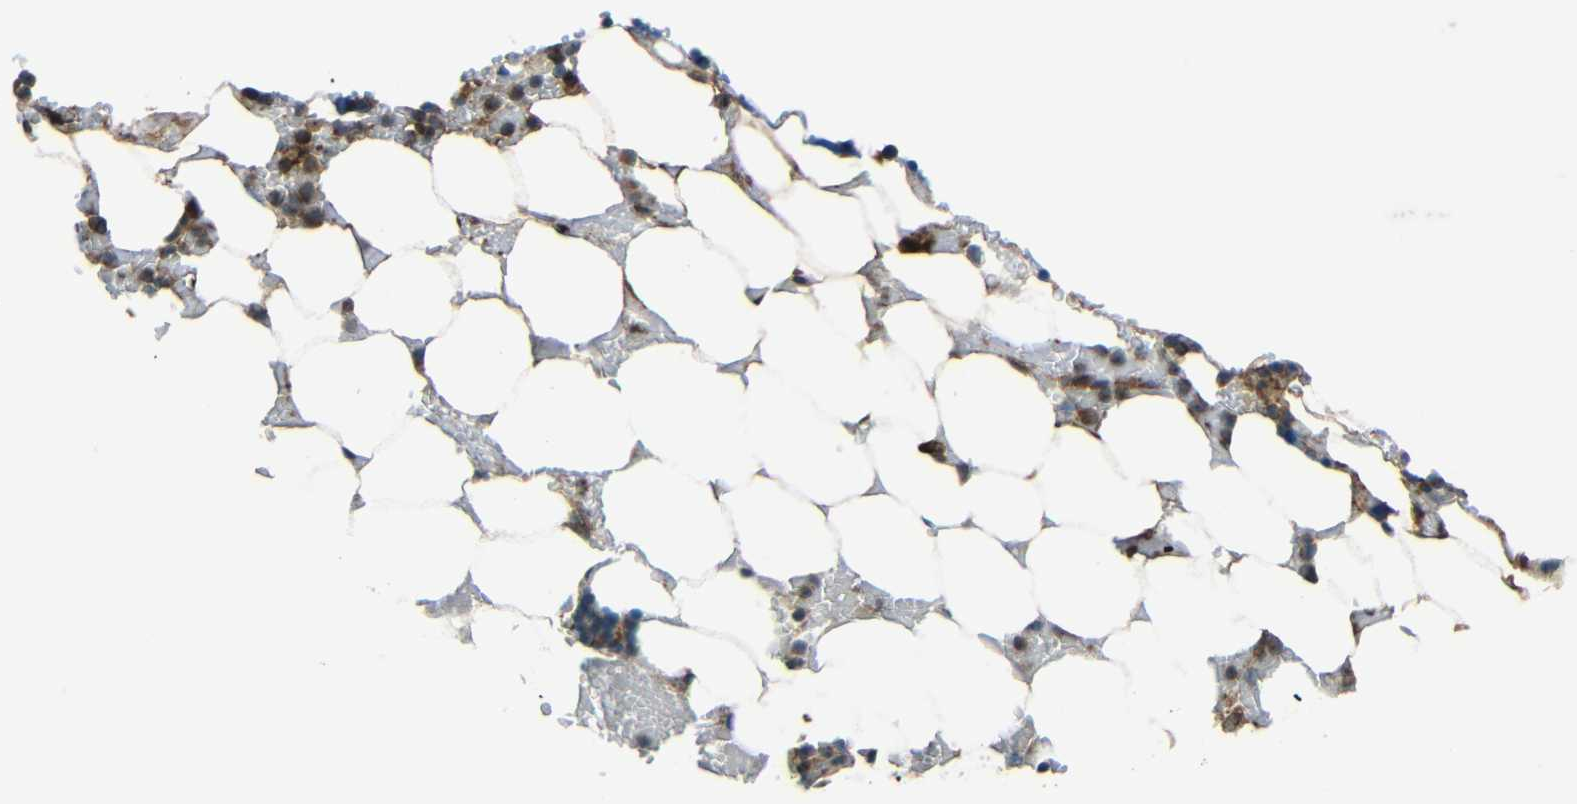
{"staining": {"intensity": "moderate", "quantity": ">75%", "location": "cytoplasmic/membranous"}, "tissue": "bone marrow", "cell_type": "Hematopoietic cells", "image_type": "normal", "snomed": [{"axis": "morphology", "description": "Normal tissue, NOS"}, {"axis": "topography", "description": "Bone marrow"}], "caption": "Moderate cytoplasmic/membranous protein expression is identified in approximately >75% of hematopoietic cells in bone marrow.", "gene": "VAPB", "patient": {"sex": "female", "age": 73}}